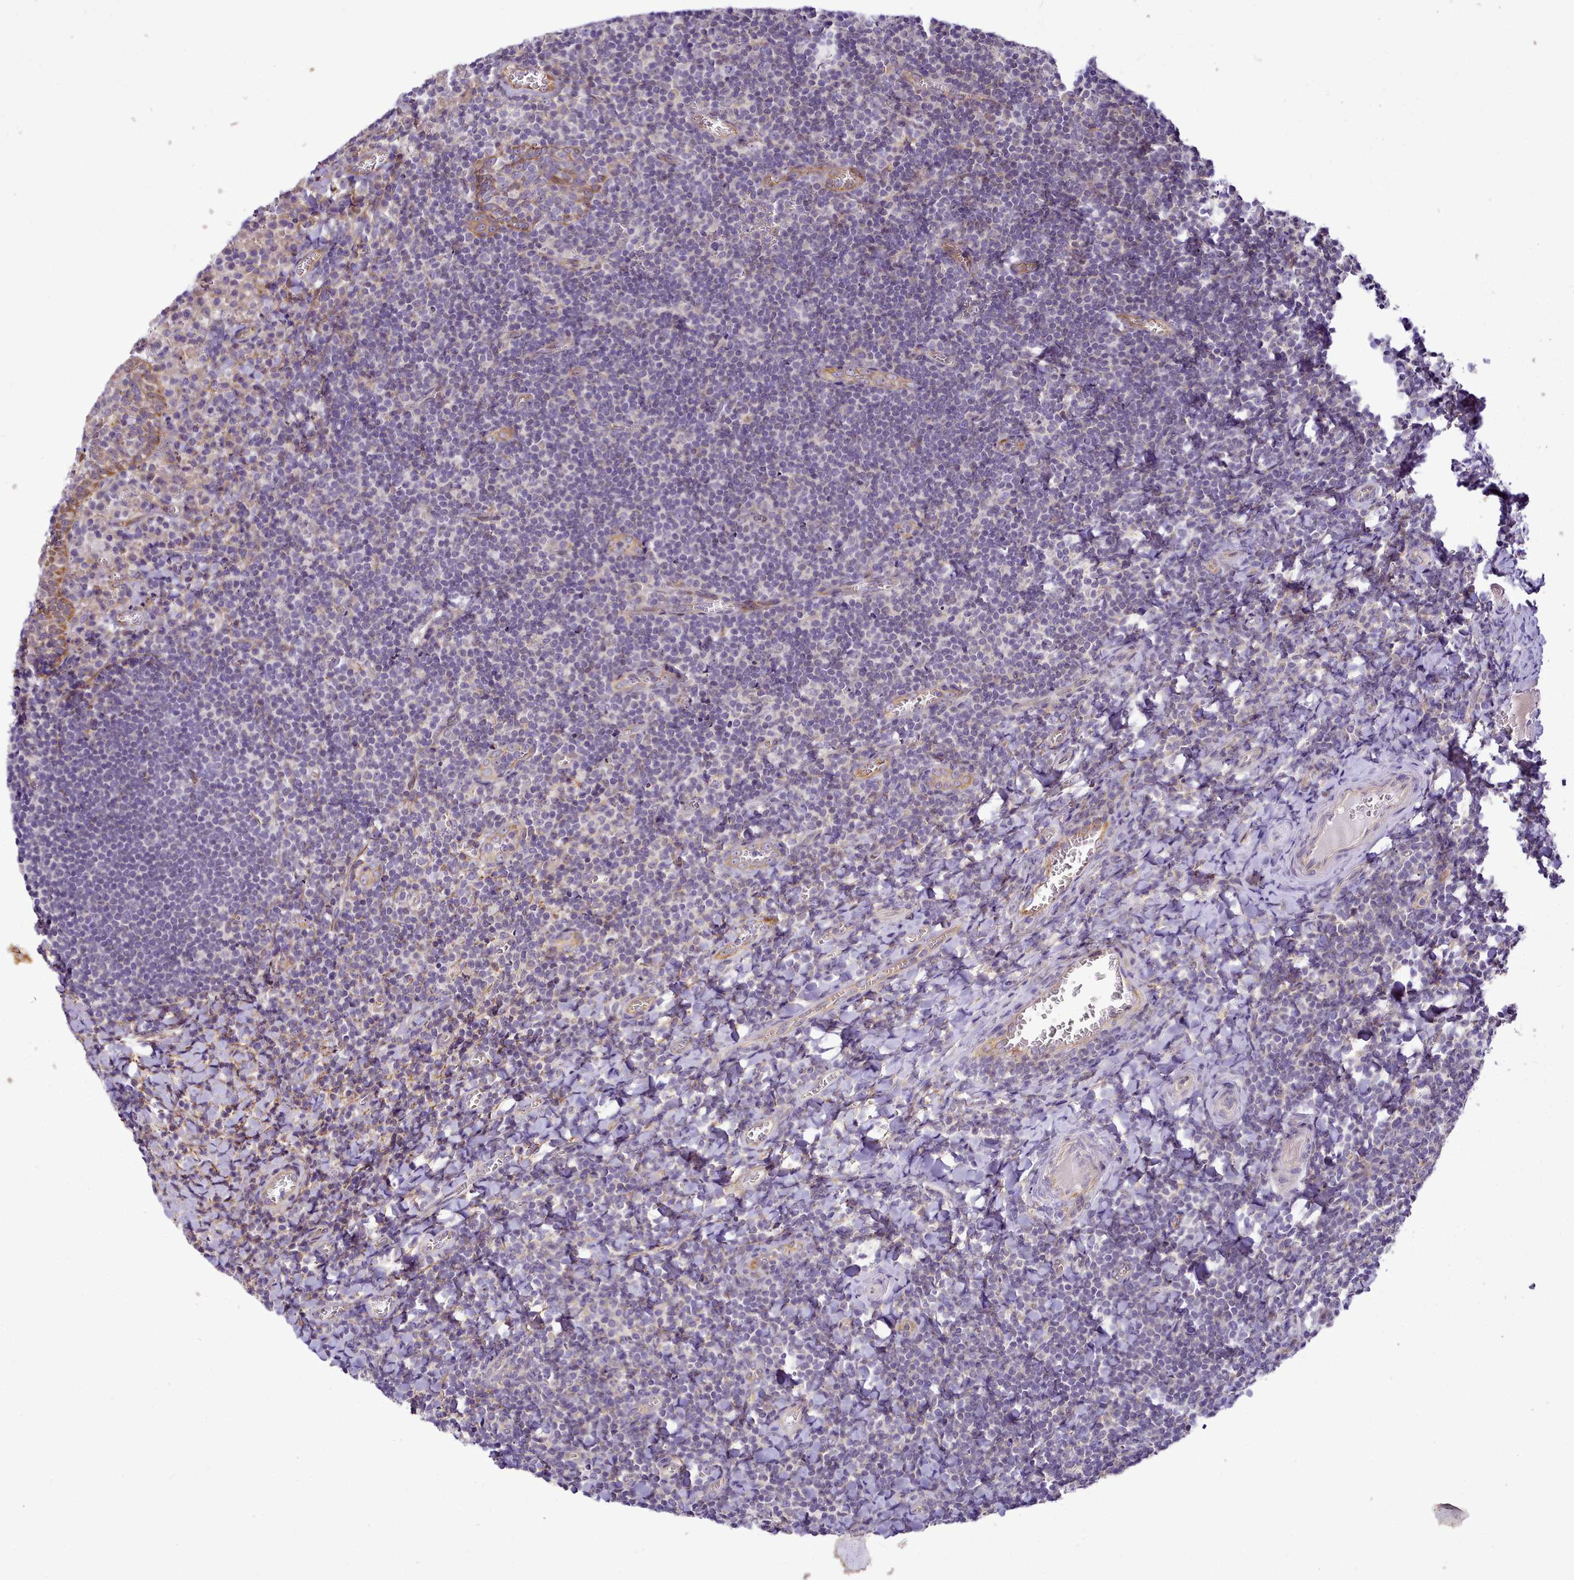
{"staining": {"intensity": "negative", "quantity": "none", "location": "none"}, "tissue": "tonsil", "cell_type": "Germinal center cells", "image_type": "normal", "snomed": [{"axis": "morphology", "description": "Normal tissue, NOS"}, {"axis": "topography", "description": "Tonsil"}], "caption": "The immunohistochemistry (IHC) photomicrograph has no significant expression in germinal center cells of tonsil.", "gene": "NBPF10", "patient": {"sex": "male", "age": 27}}